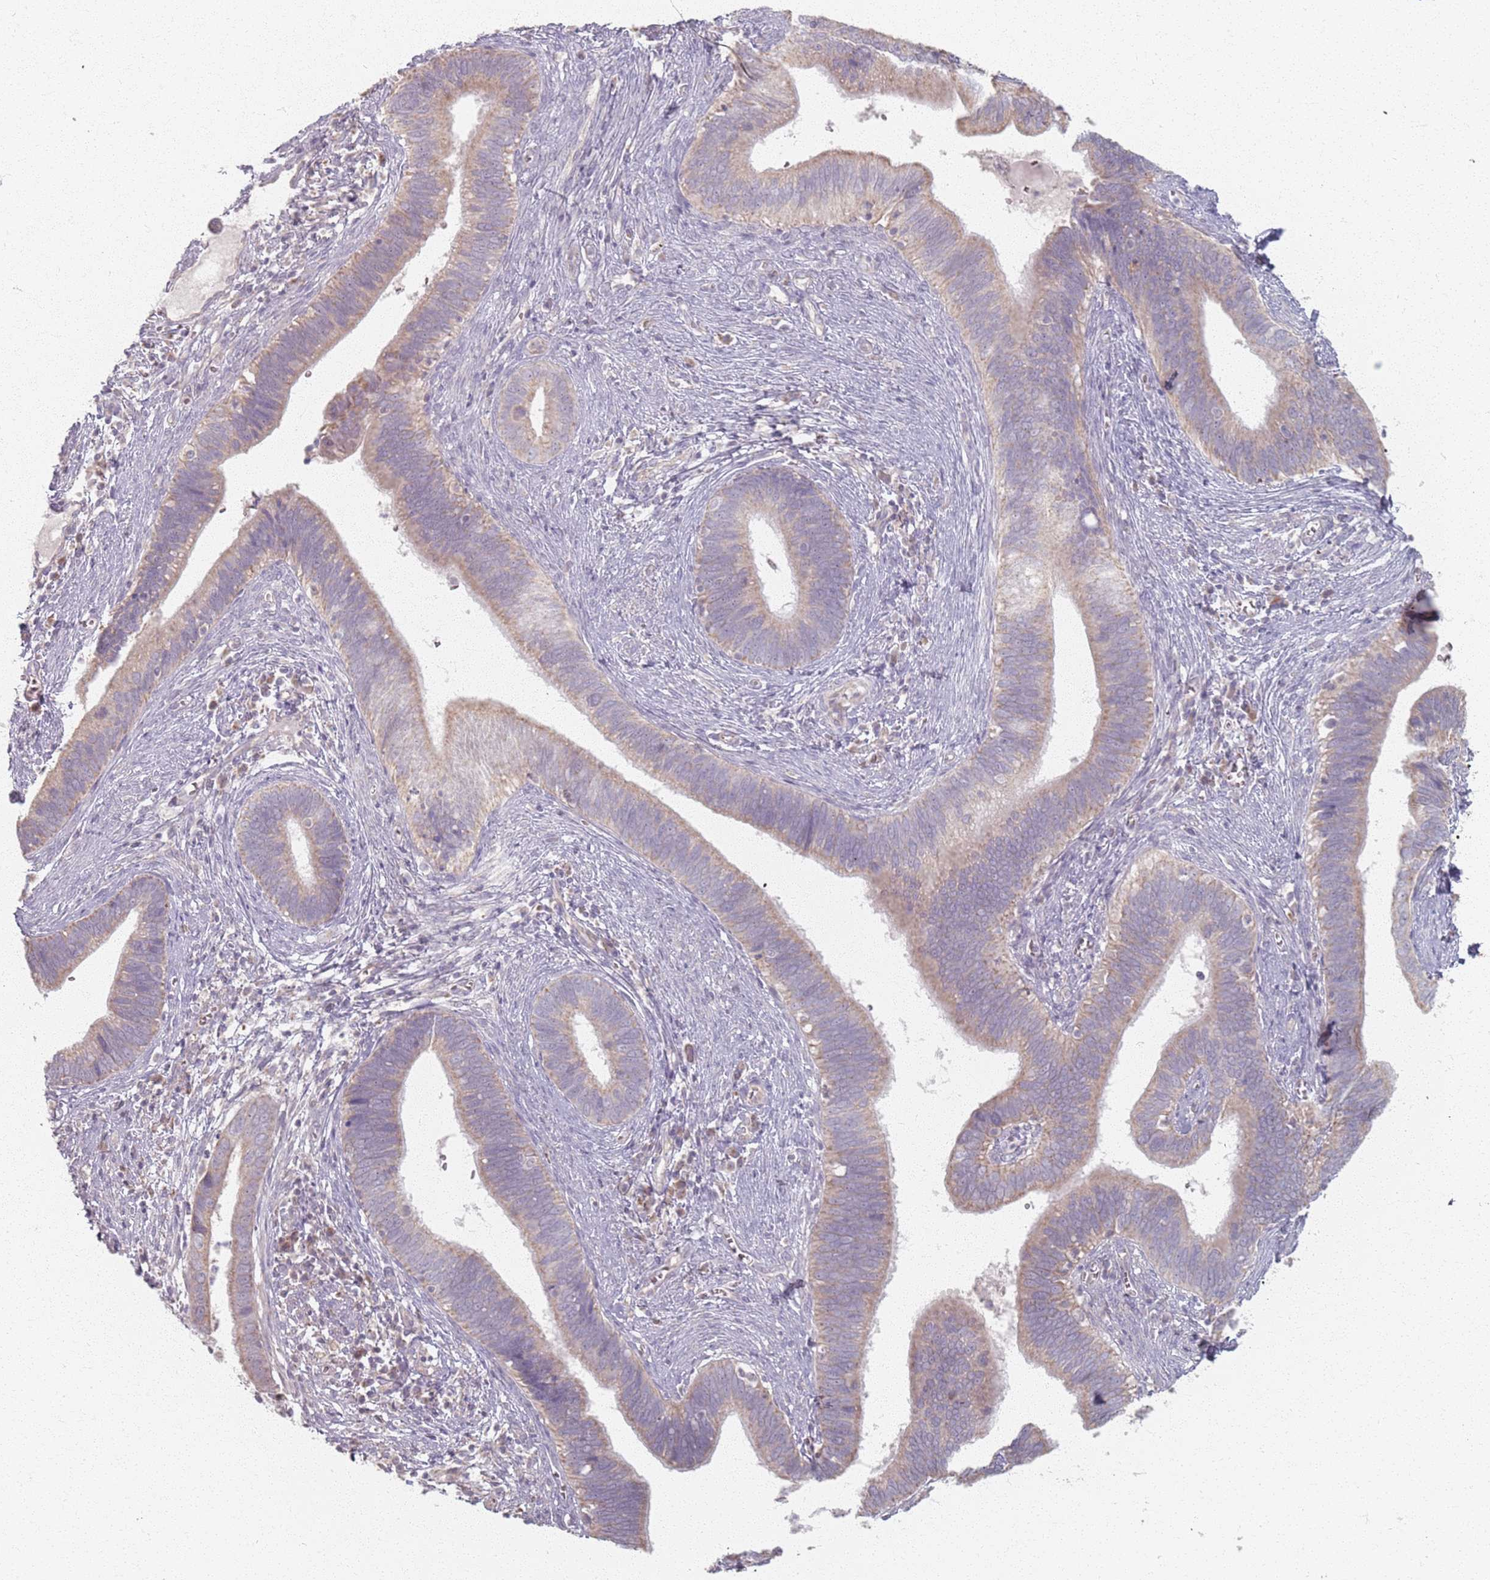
{"staining": {"intensity": "weak", "quantity": "25%-75%", "location": "cytoplasmic/membranous"}, "tissue": "cervical cancer", "cell_type": "Tumor cells", "image_type": "cancer", "snomed": [{"axis": "morphology", "description": "Adenocarcinoma, NOS"}, {"axis": "topography", "description": "Cervix"}], "caption": "This is a photomicrograph of immunohistochemistry staining of cervical cancer, which shows weak staining in the cytoplasmic/membranous of tumor cells.", "gene": "PKD2L2", "patient": {"sex": "female", "age": 42}}